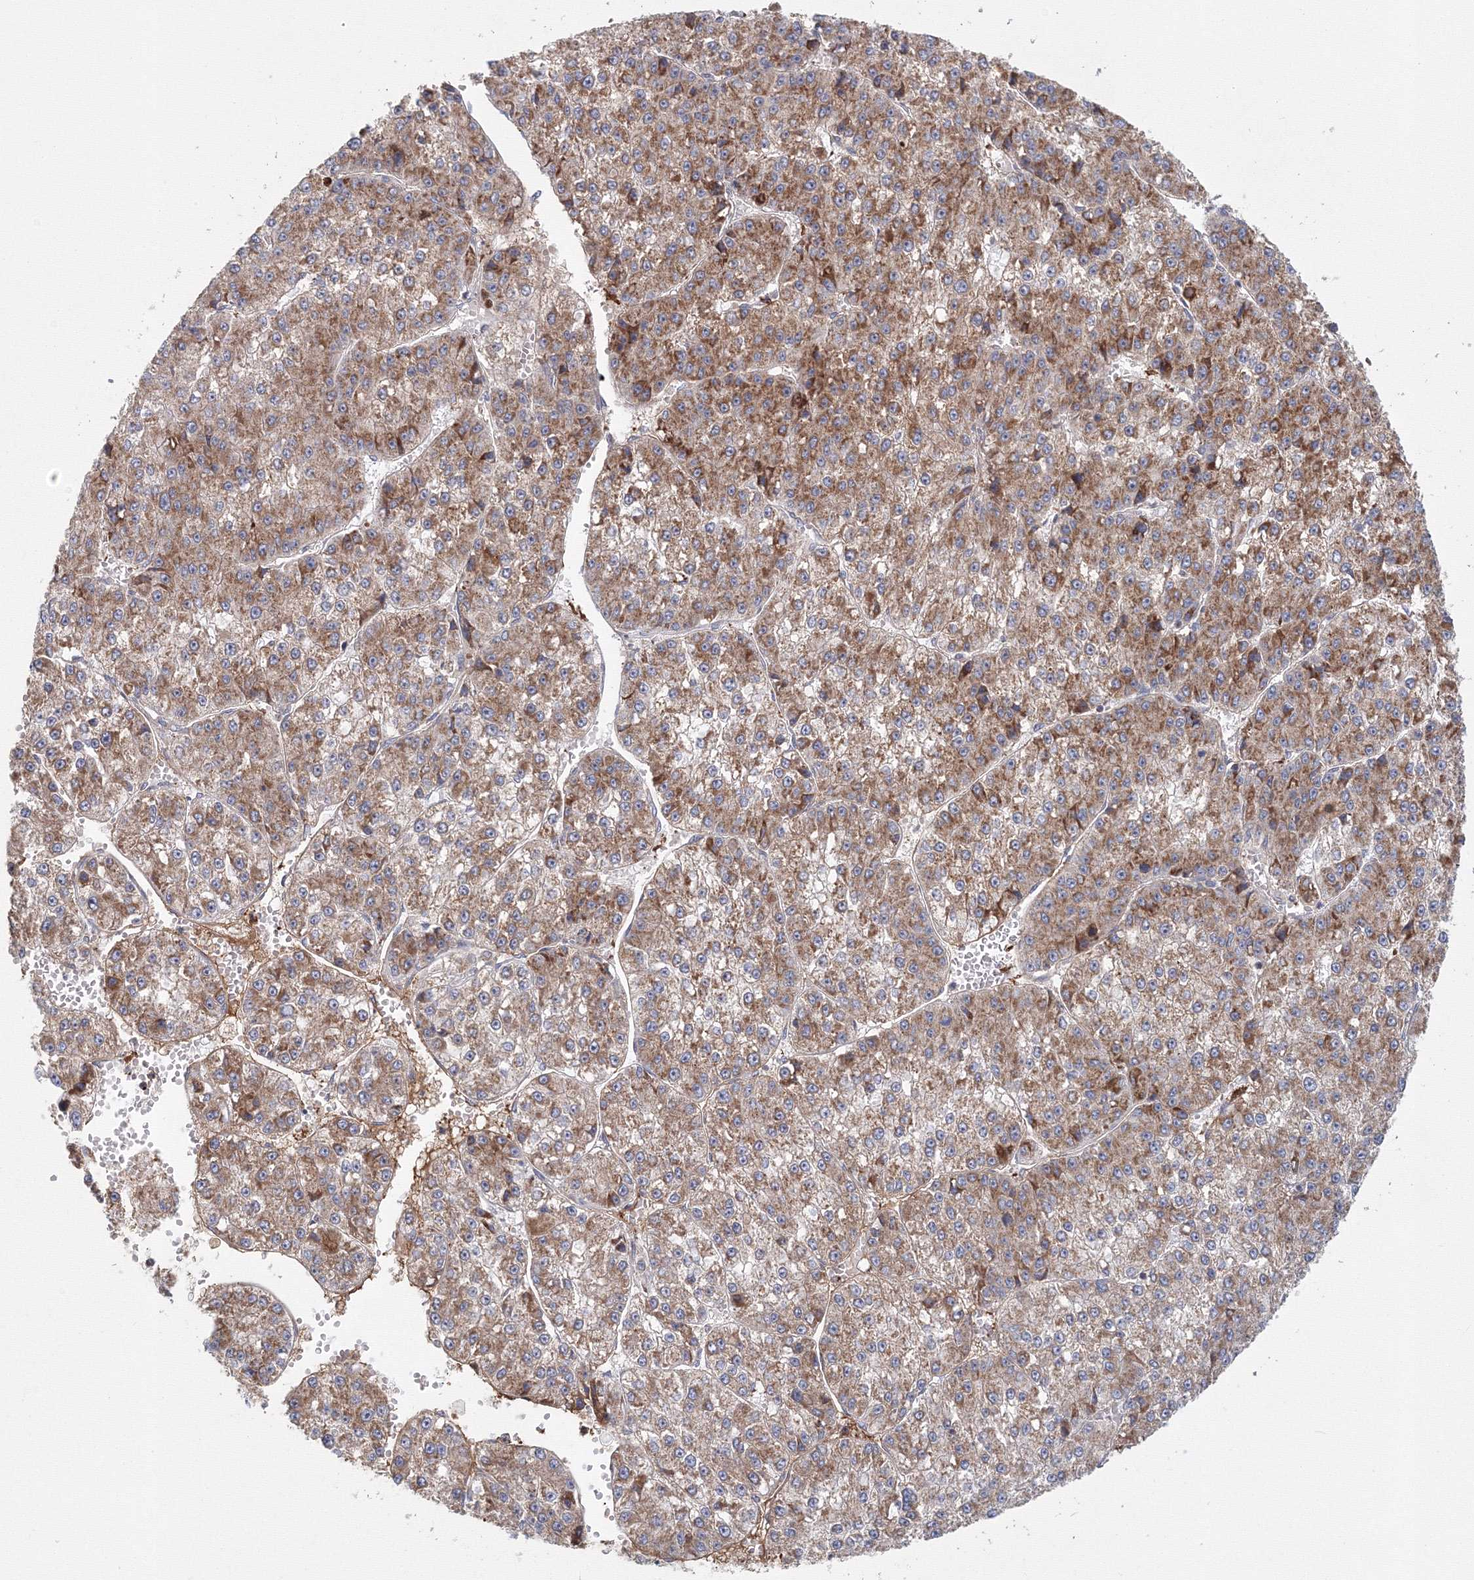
{"staining": {"intensity": "moderate", "quantity": ">75%", "location": "cytoplasmic/membranous"}, "tissue": "liver cancer", "cell_type": "Tumor cells", "image_type": "cancer", "snomed": [{"axis": "morphology", "description": "Carcinoma, Hepatocellular, NOS"}, {"axis": "topography", "description": "Liver"}], "caption": "Immunohistochemistry (IHC) image of liver cancer stained for a protein (brown), which exhibits medium levels of moderate cytoplasmic/membranous expression in approximately >75% of tumor cells.", "gene": "GRPEL1", "patient": {"sex": "female", "age": 73}}